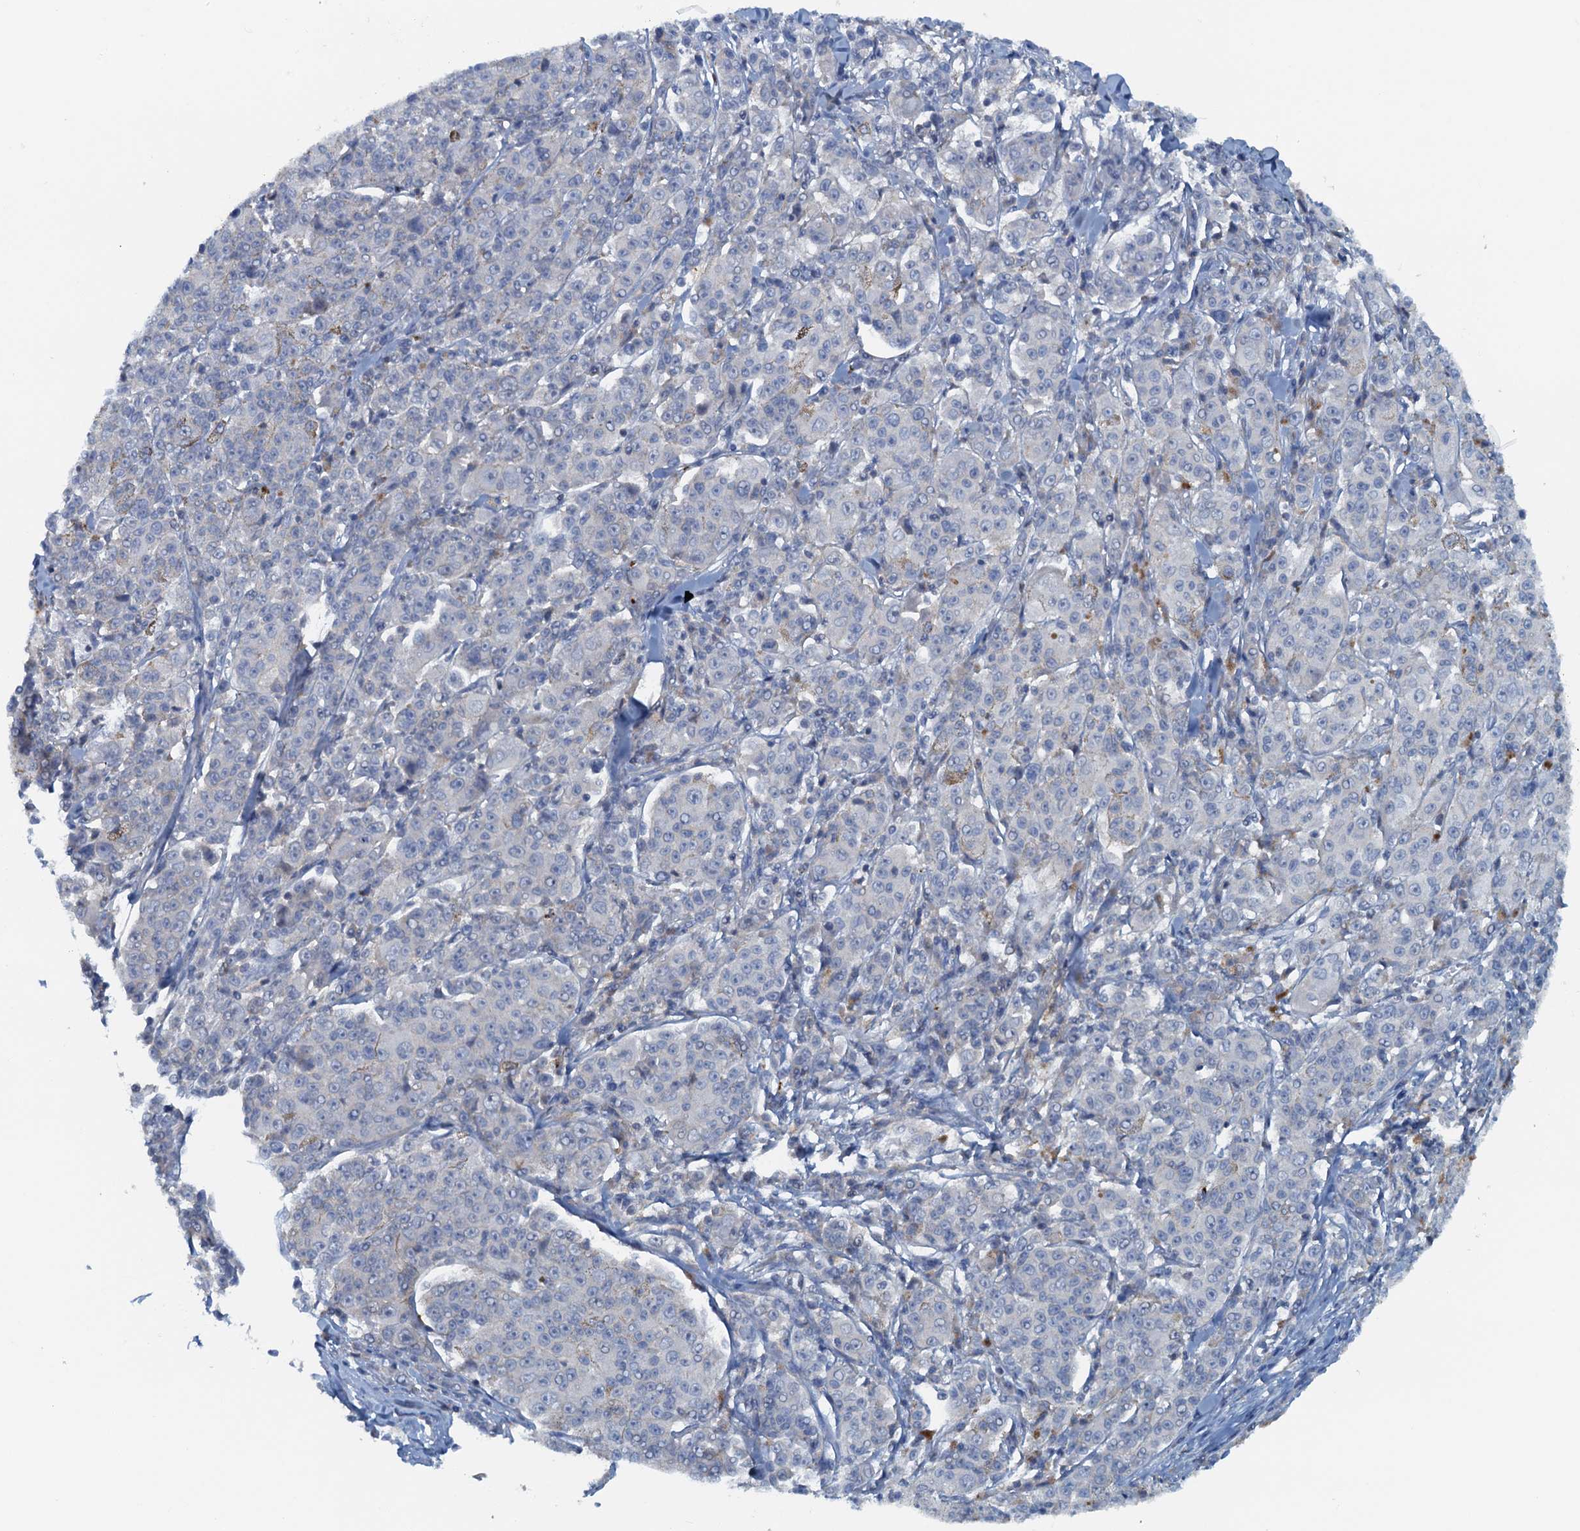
{"staining": {"intensity": "negative", "quantity": "none", "location": "none"}, "tissue": "melanoma", "cell_type": "Tumor cells", "image_type": "cancer", "snomed": [{"axis": "morphology", "description": "Malignant melanoma, NOS"}, {"axis": "topography", "description": "Skin"}], "caption": "Immunohistochemistry of human malignant melanoma reveals no positivity in tumor cells.", "gene": "THAP10", "patient": {"sex": "female", "age": 52}}